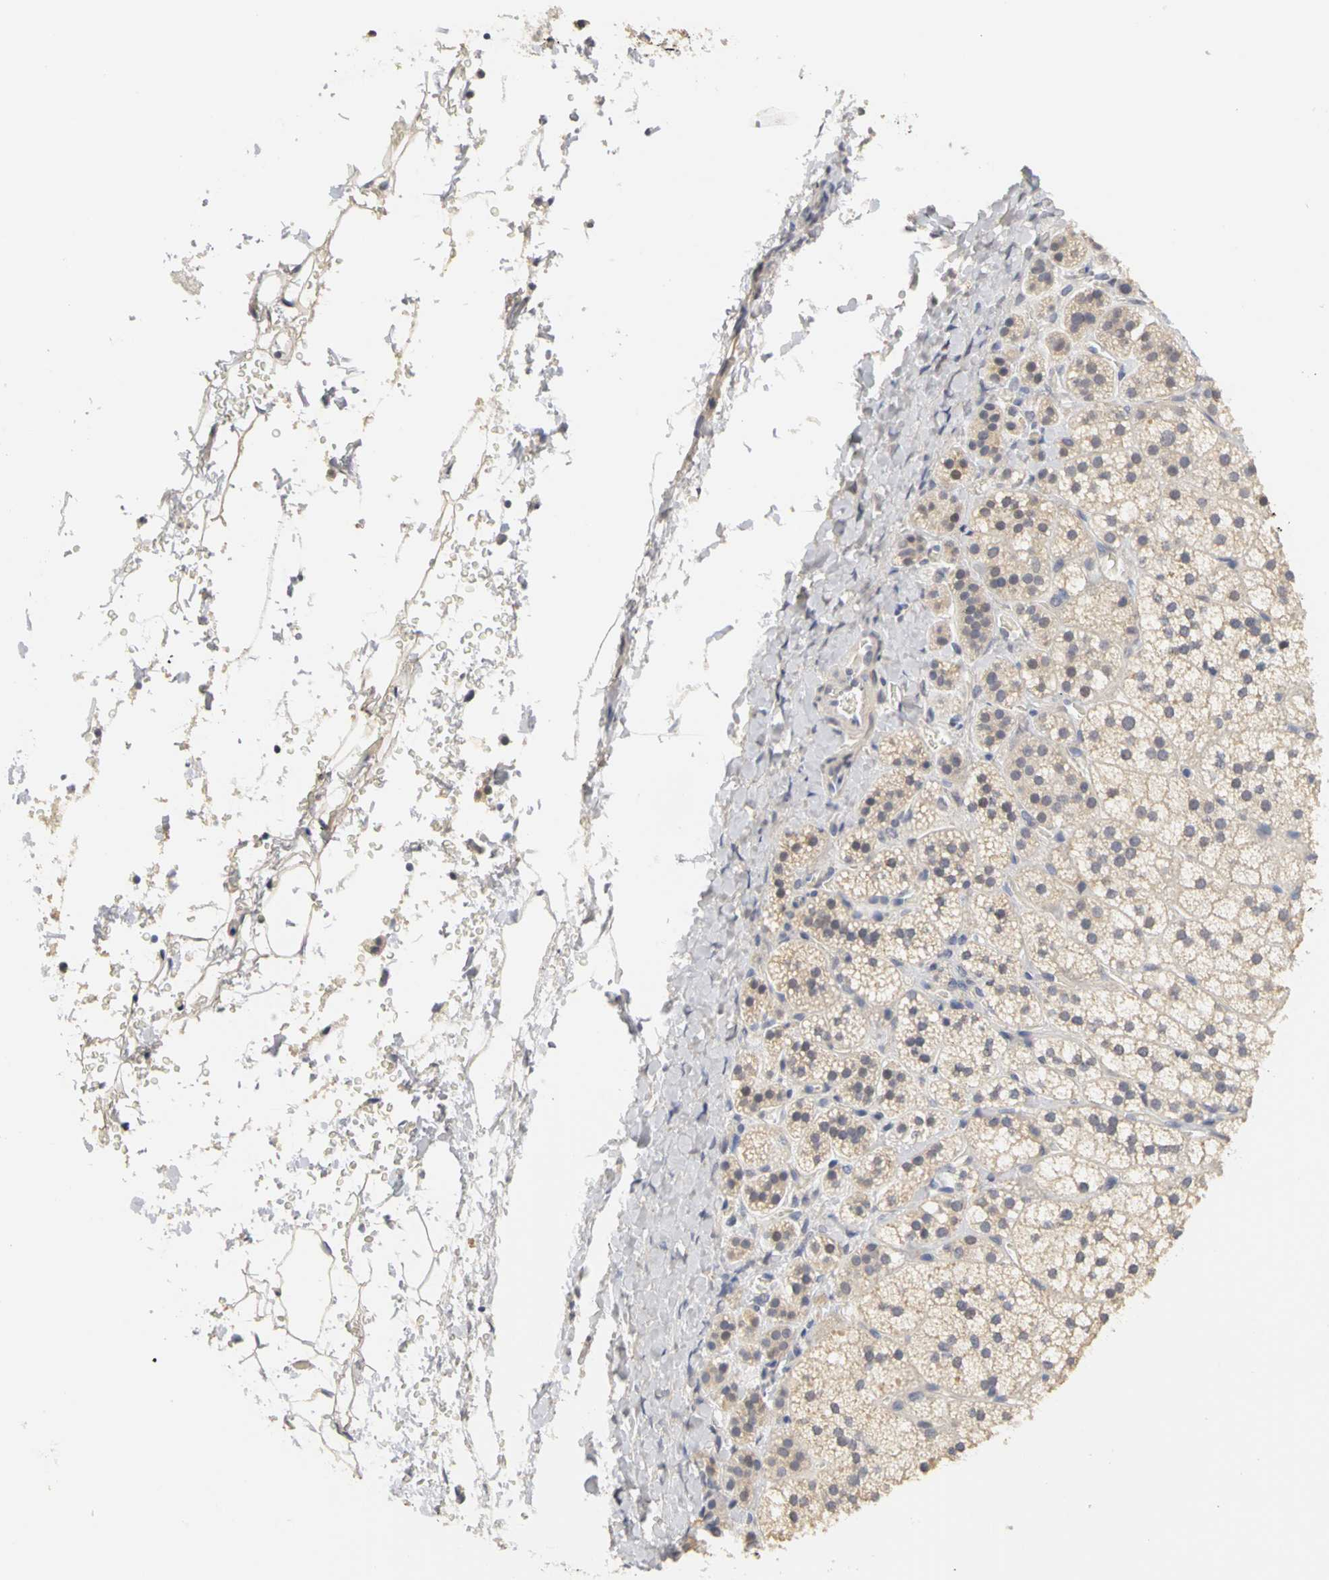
{"staining": {"intensity": "negative", "quantity": "none", "location": "none"}, "tissue": "adrenal gland", "cell_type": "Glandular cells", "image_type": "normal", "snomed": [{"axis": "morphology", "description": "Normal tissue, NOS"}, {"axis": "topography", "description": "Adrenal gland"}], "caption": "The histopathology image displays no significant staining in glandular cells of adrenal gland. (DAB (3,3'-diaminobenzidine) IHC, high magnification).", "gene": "PGR", "patient": {"sex": "female", "age": 44}}